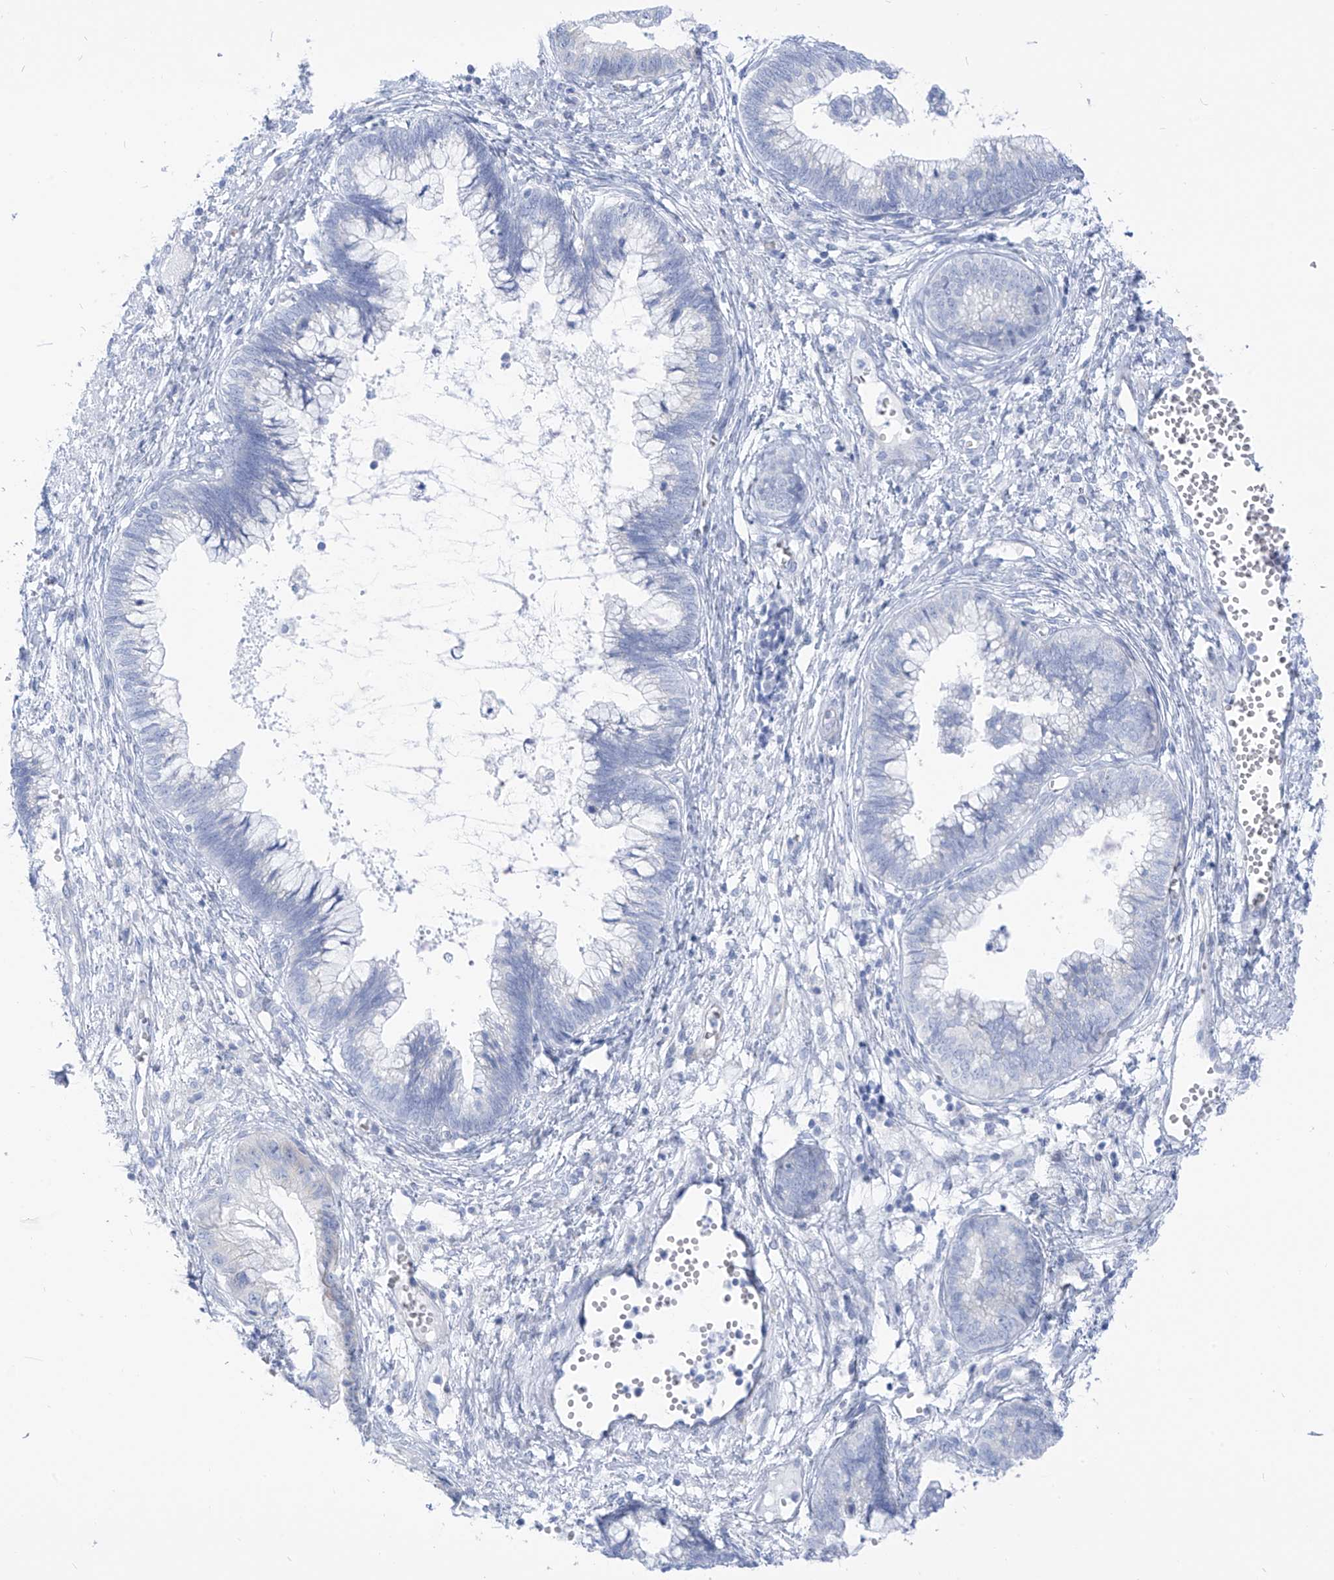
{"staining": {"intensity": "negative", "quantity": "none", "location": "none"}, "tissue": "cervical cancer", "cell_type": "Tumor cells", "image_type": "cancer", "snomed": [{"axis": "morphology", "description": "Adenocarcinoma, NOS"}, {"axis": "topography", "description": "Cervix"}], "caption": "Immunohistochemical staining of human adenocarcinoma (cervical) displays no significant positivity in tumor cells.", "gene": "RCN2", "patient": {"sex": "female", "age": 44}}